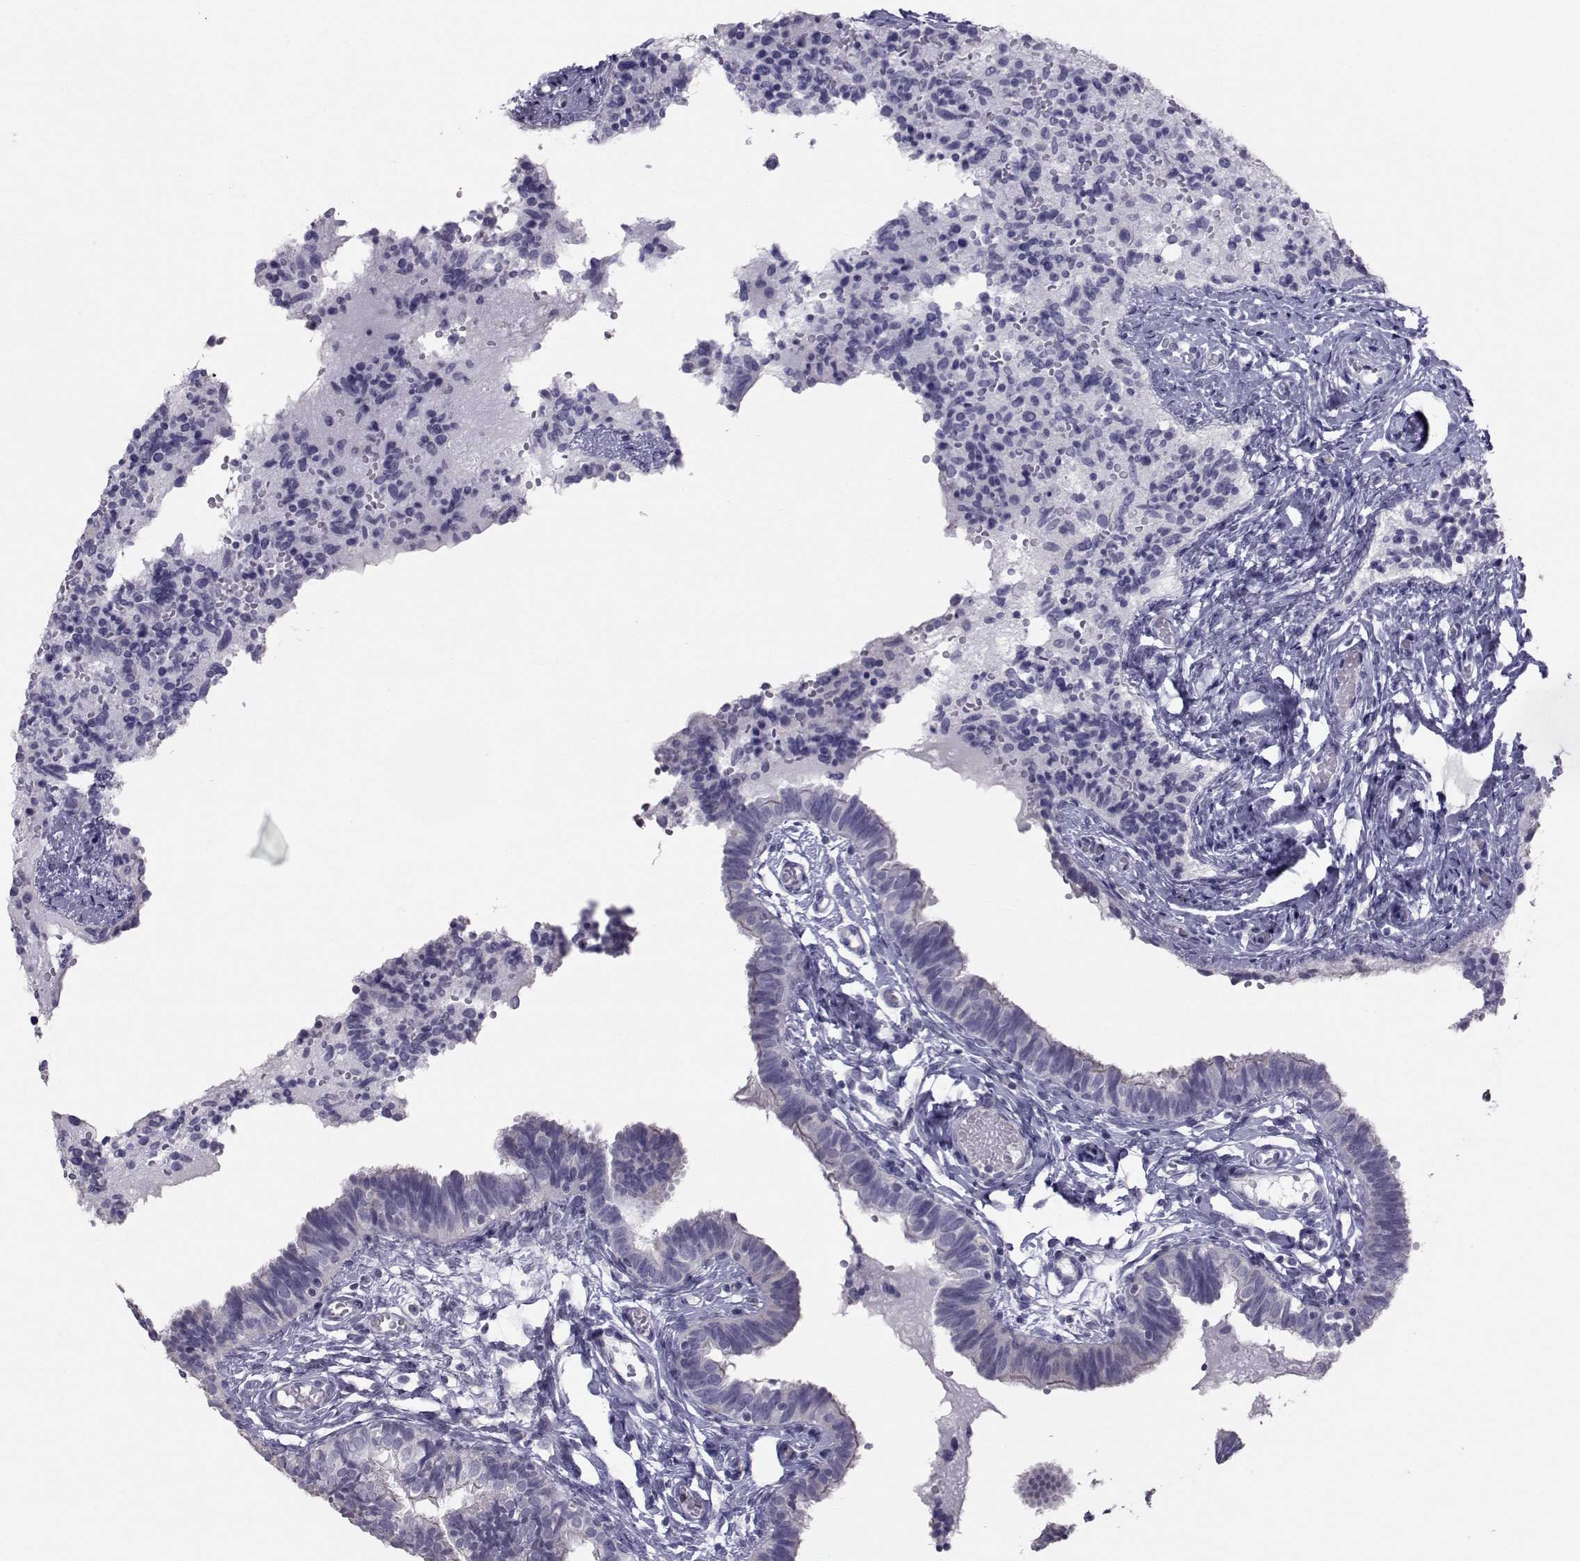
{"staining": {"intensity": "negative", "quantity": "none", "location": "none"}, "tissue": "fallopian tube", "cell_type": "Glandular cells", "image_type": "normal", "snomed": [{"axis": "morphology", "description": "Normal tissue, NOS"}, {"axis": "topography", "description": "Fallopian tube"}], "caption": "Immunohistochemical staining of normal human fallopian tube demonstrates no significant positivity in glandular cells. The staining was performed using DAB (3,3'-diaminobenzidine) to visualize the protein expression in brown, while the nuclei were stained in blue with hematoxylin (Magnification: 20x).", "gene": "GARIN3", "patient": {"sex": "female", "age": 47}}